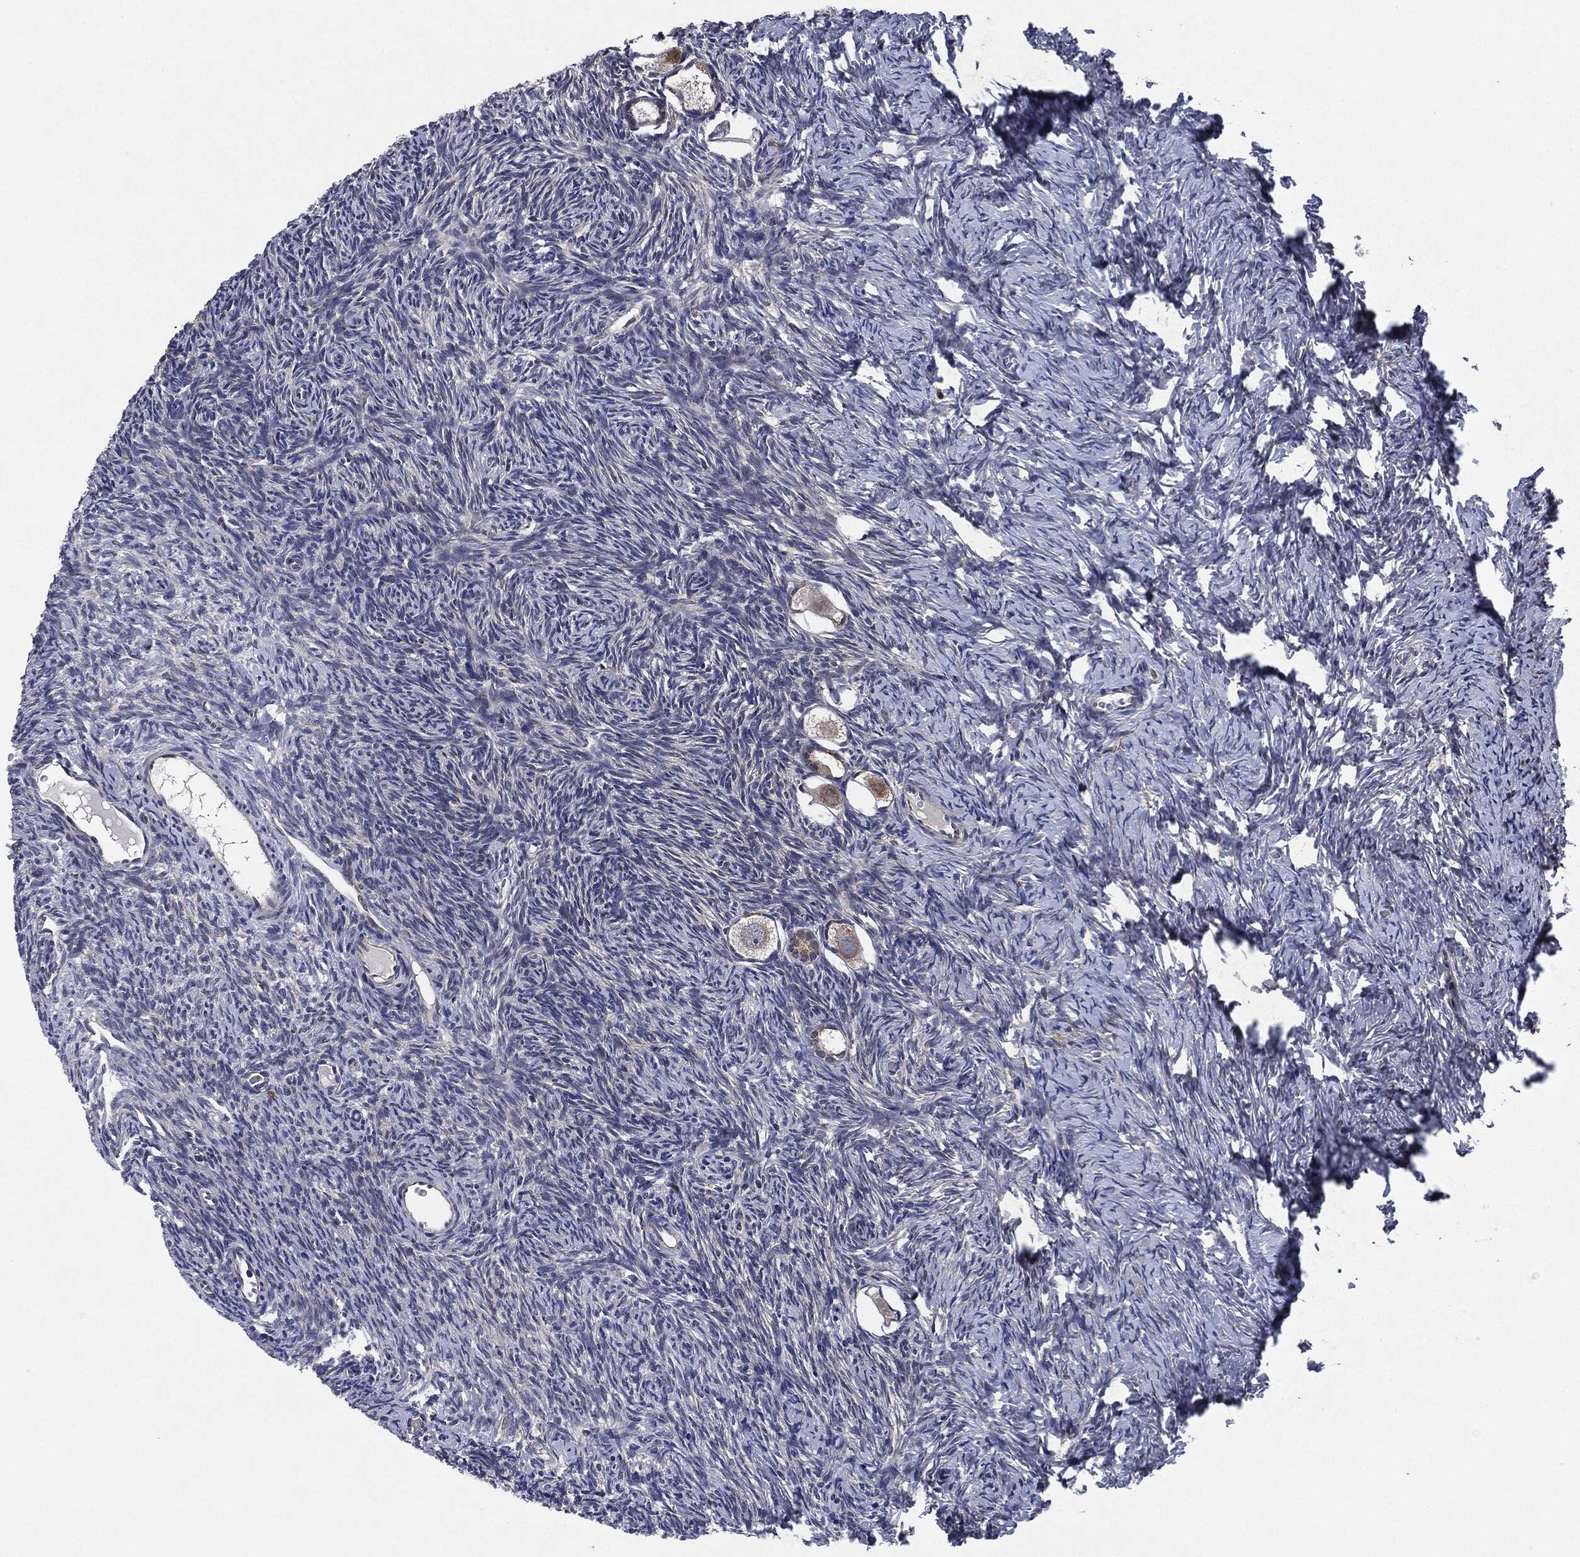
{"staining": {"intensity": "moderate", "quantity": ">75%", "location": "cytoplasmic/membranous"}, "tissue": "ovary", "cell_type": "Follicle cells", "image_type": "normal", "snomed": [{"axis": "morphology", "description": "Normal tissue, NOS"}, {"axis": "topography", "description": "Ovary"}], "caption": "Human ovary stained for a protein (brown) reveals moderate cytoplasmic/membranous positive positivity in approximately >75% of follicle cells.", "gene": "SLC31A2", "patient": {"sex": "female", "age": 27}}